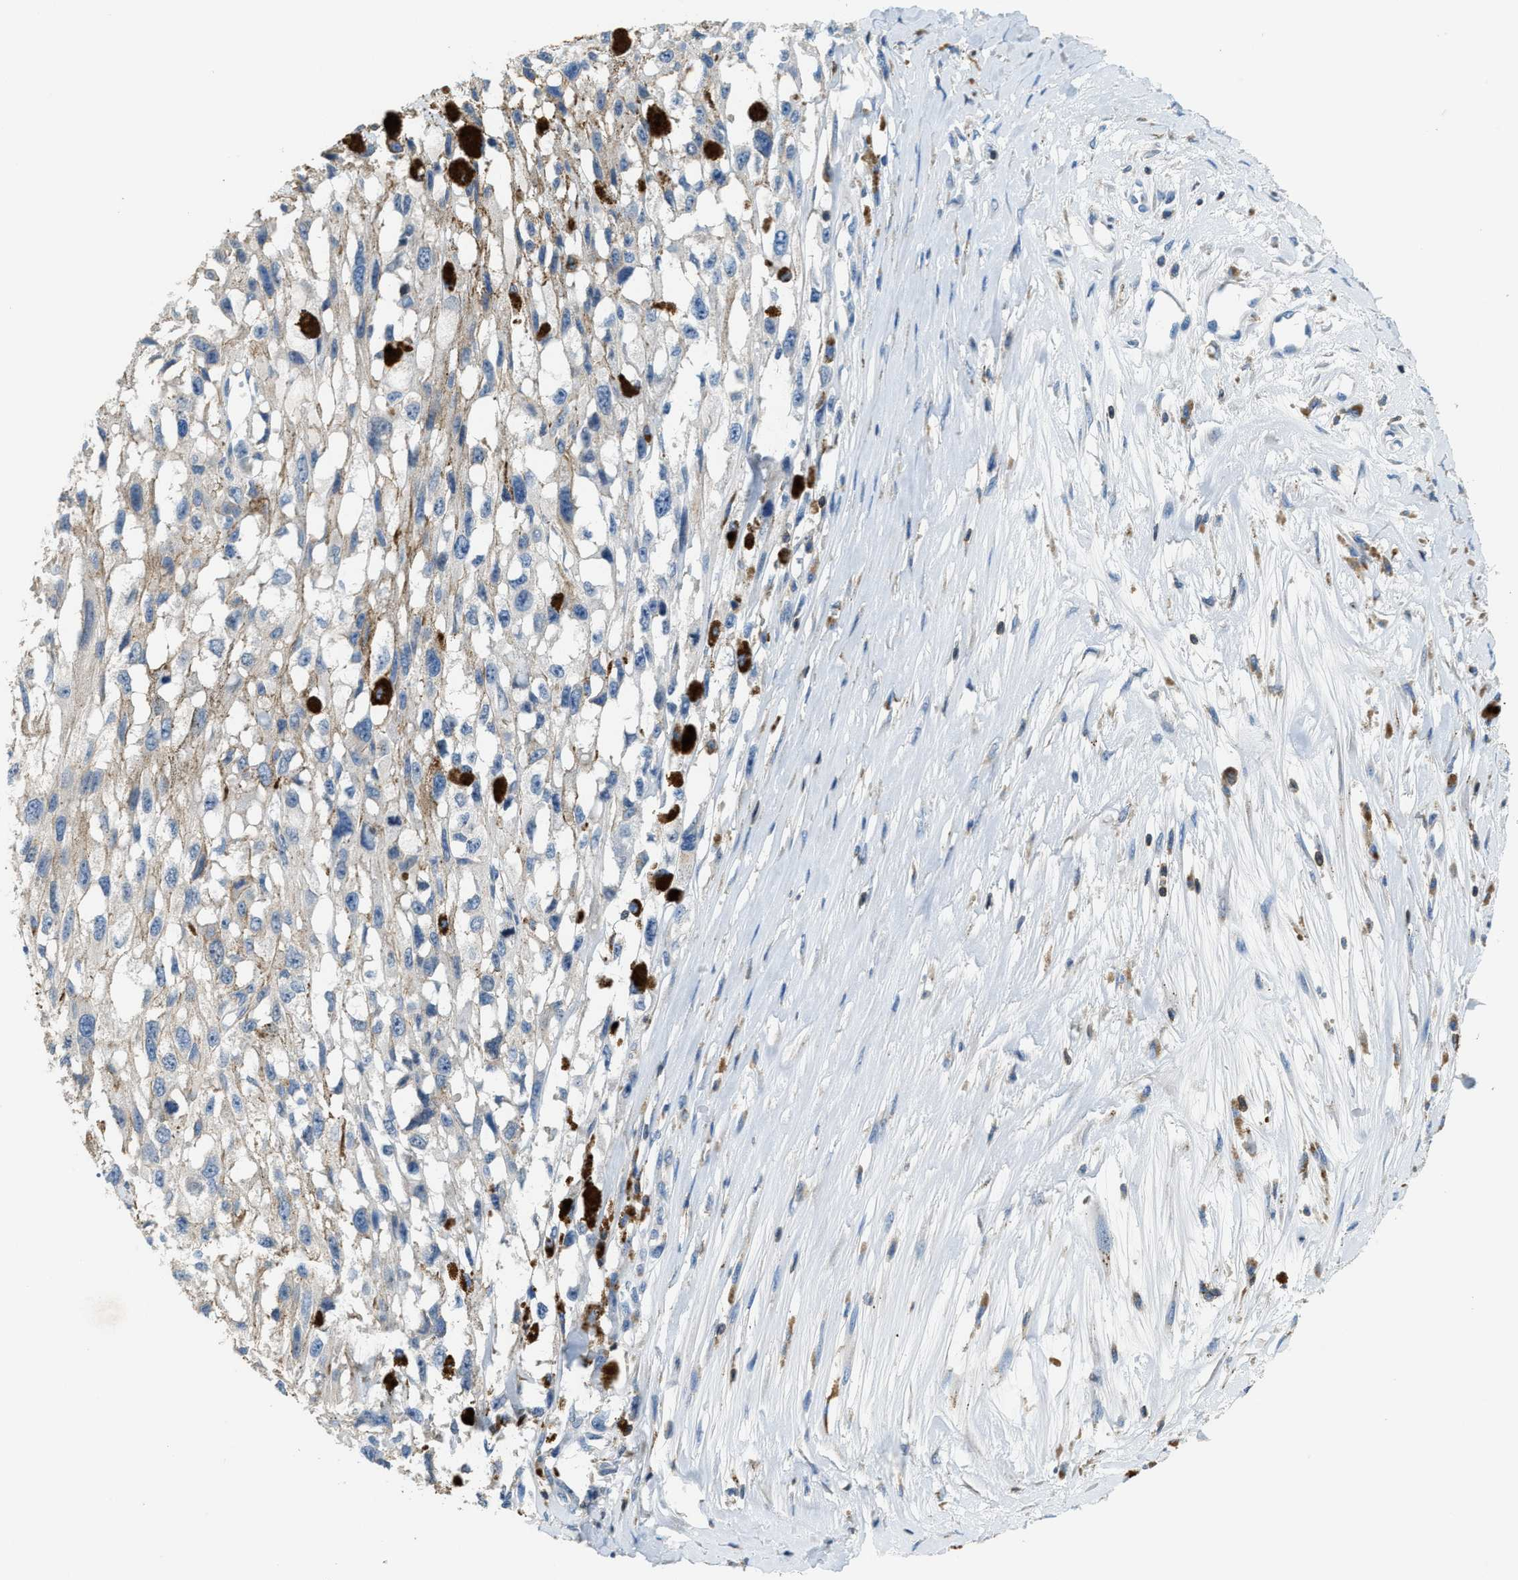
{"staining": {"intensity": "negative", "quantity": "none", "location": "none"}, "tissue": "melanoma", "cell_type": "Tumor cells", "image_type": "cancer", "snomed": [{"axis": "morphology", "description": "Malignant melanoma, Metastatic site"}, {"axis": "topography", "description": "Lymph node"}], "caption": "This is an immunohistochemistry (IHC) image of human malignant melanoma (metastatic site). There is no positivity in tumor cells.", "gene": "MYO1G", "patient": {"sex": "male", "age": 59}}